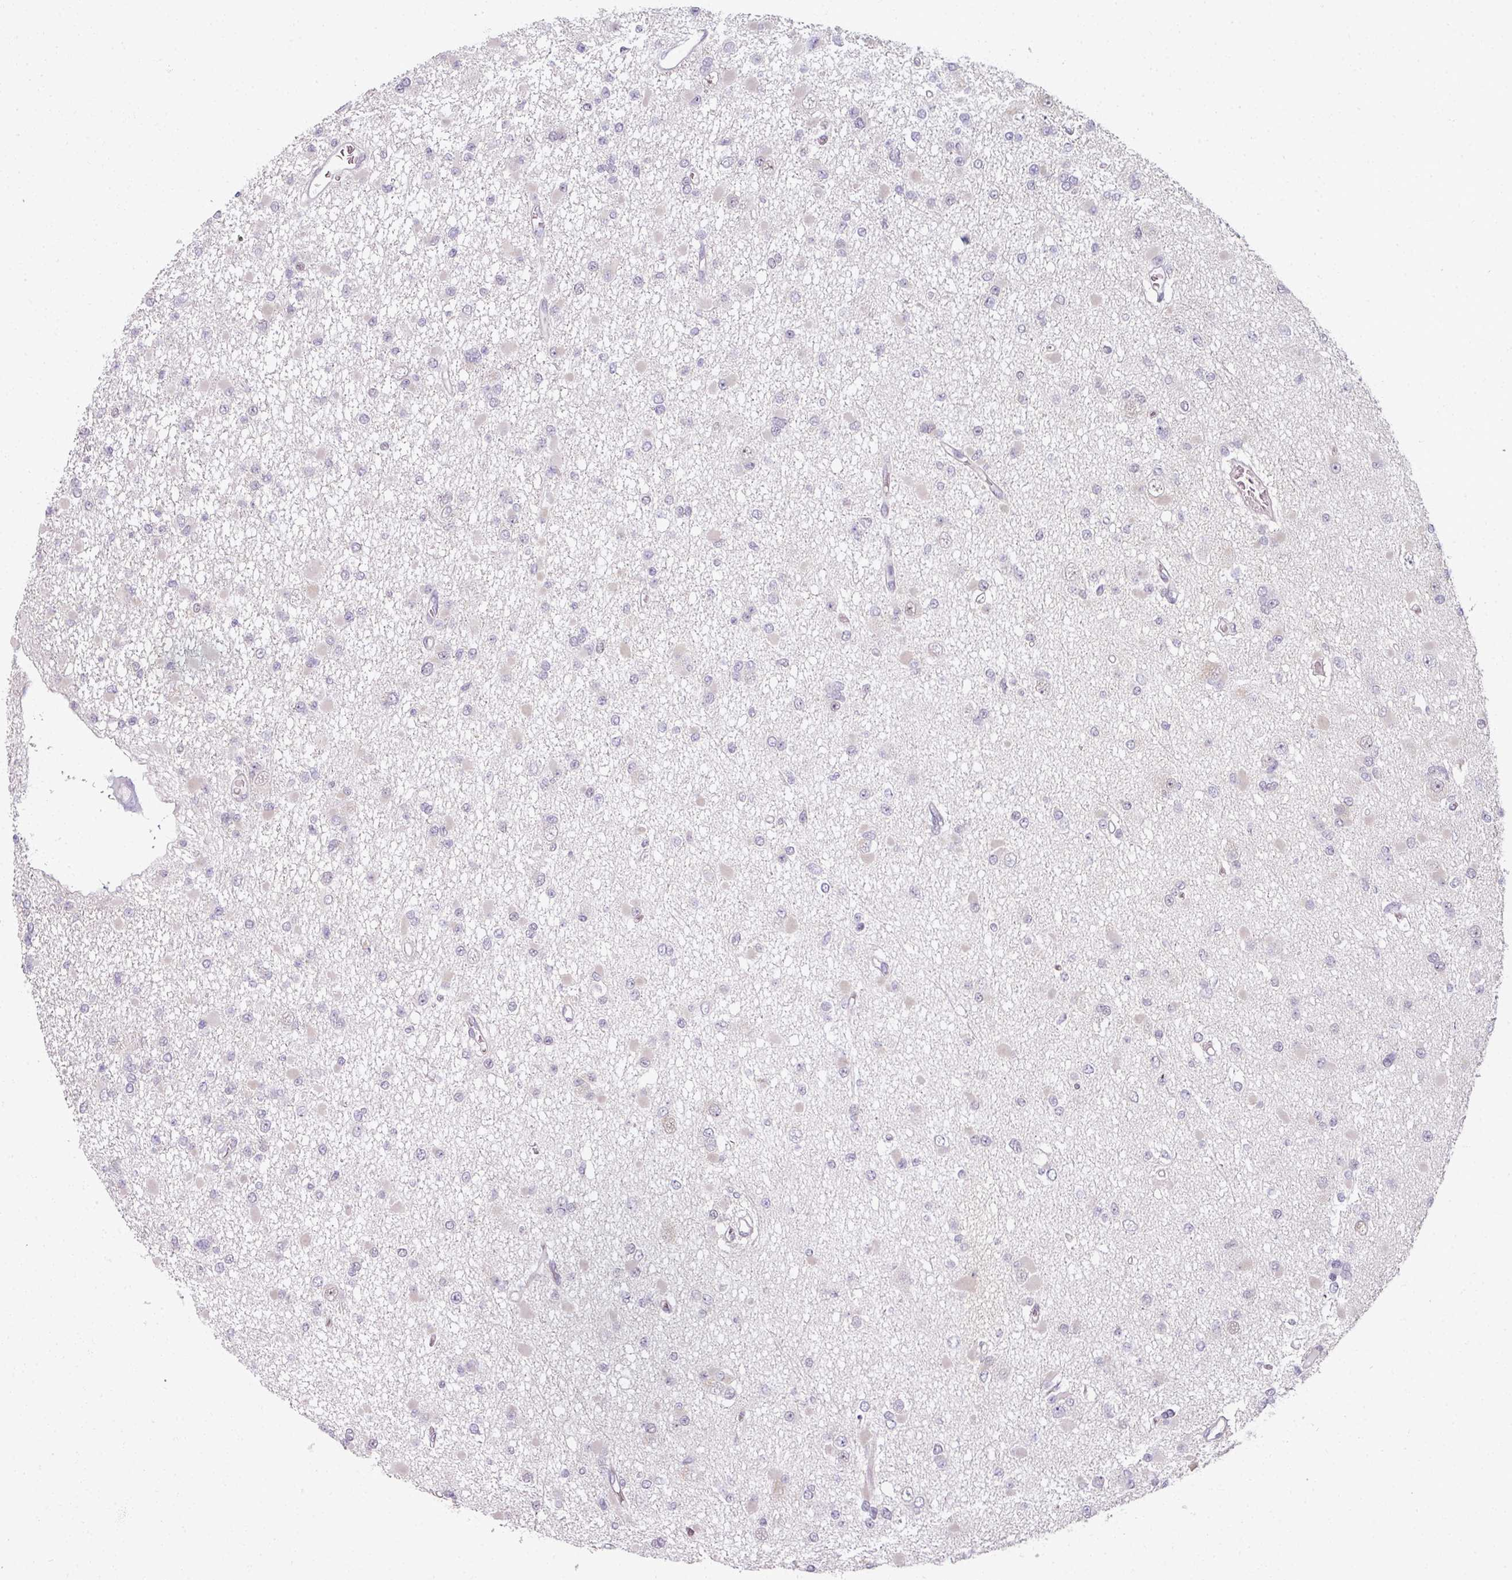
{"staining": {"intensity": "negative", "quantity": "none", "location": "none"}, "tissue": "glioma", "cell_type": "Tumor cells", "image_type": "cancer", "snomed": [{"axis": "morphology", "description": "Glioma, malignant, Low grade"}, {"axis": "topography", "description": "Brain"}], "caption": "Immunohistochemistry micrograph of neoplastic tissue: glioma stained with DAB demonstrates no significant protein positivity in tumor cells. Nuclei are stained in blue.", "gene": "MYMK", "patient": {"sex": "female", "age": 22}}